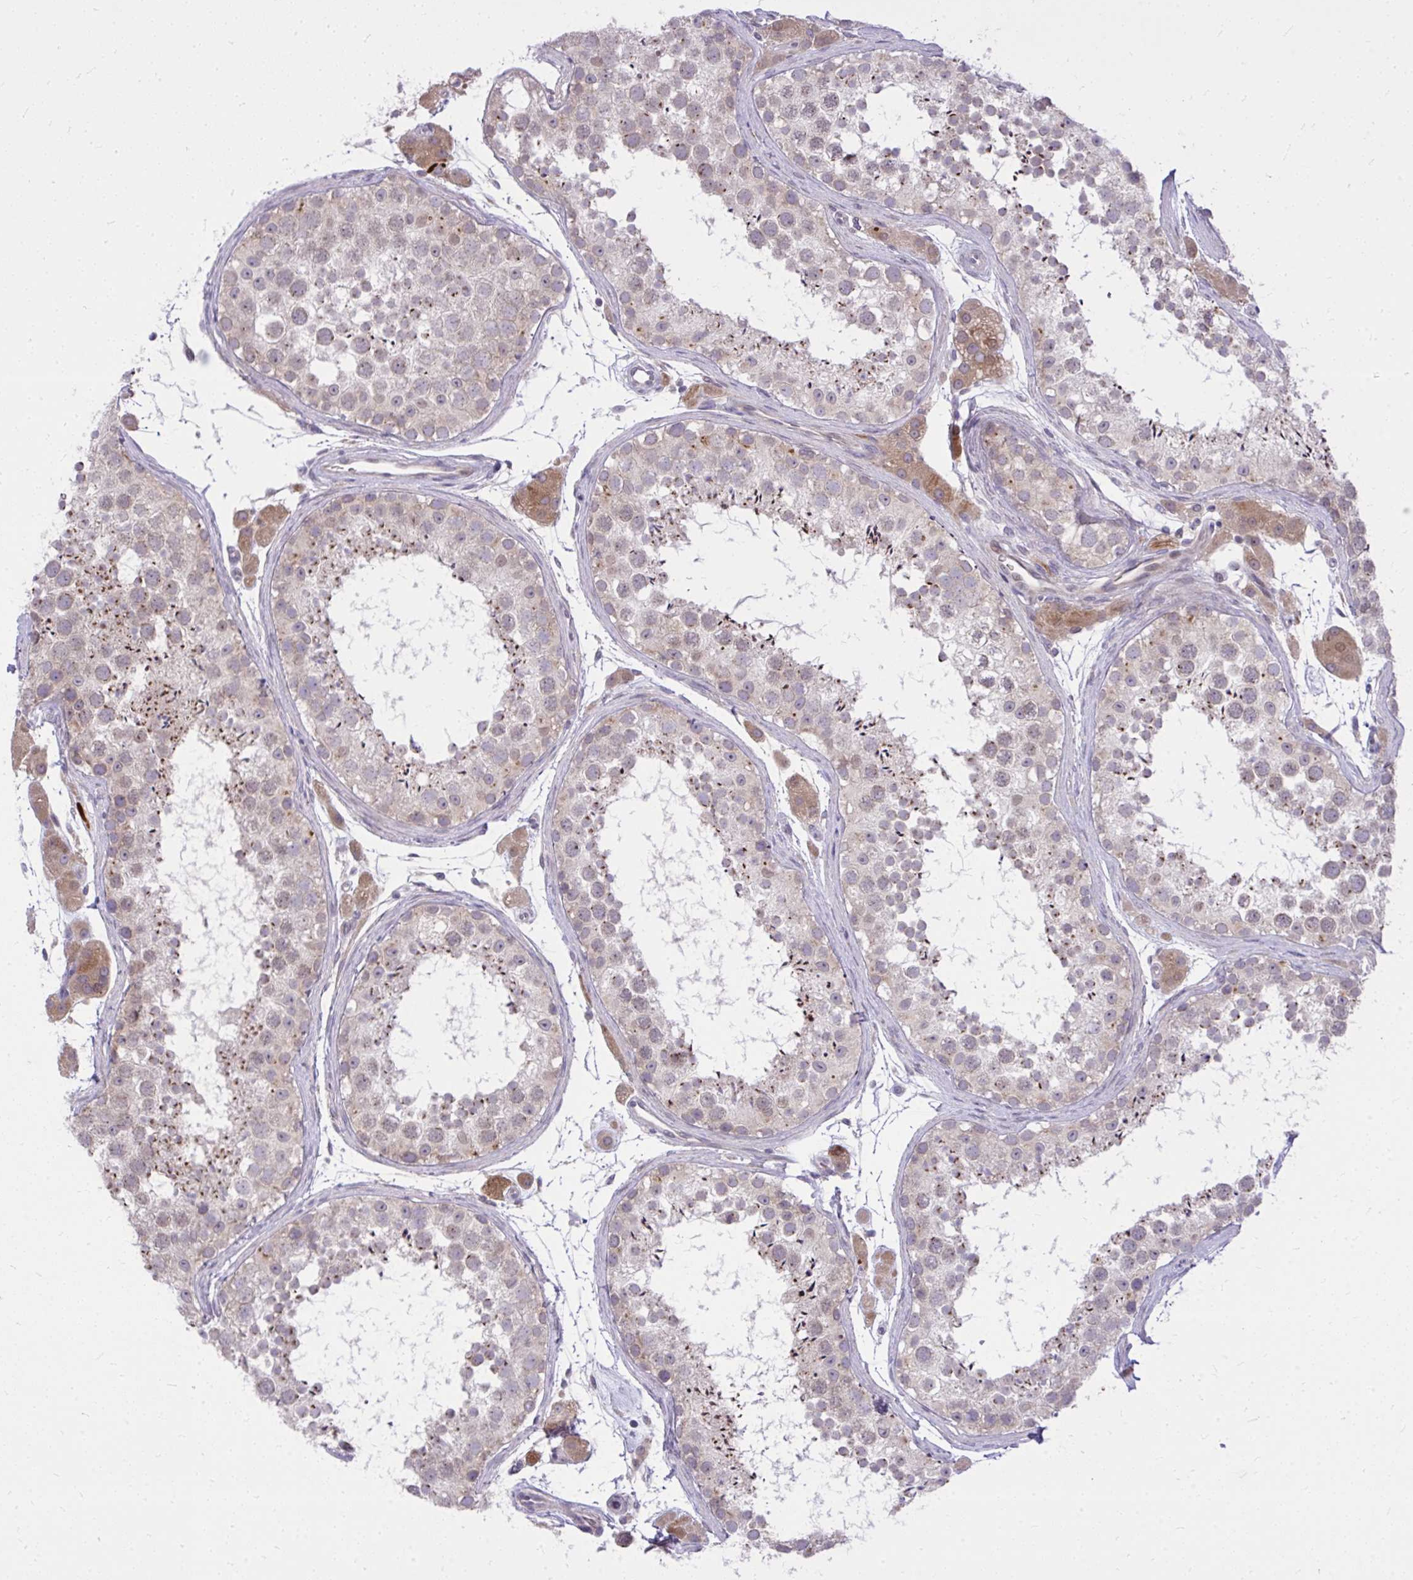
{"staining": {"intensity": "moderate", "quantity": "25%-75%", "location": "cytoplasmic/membranous"}, "tissue": "testis", "cell_type": "Cells in seminiferous ducts", "image_type": "normal", "snomed": [{"axis": "morphology", "description": "Normal tissue, NOS"}, {"axis": "topography", "description": "Testis"}], "caption": "Immunohistochemistry (IHC) of normal human testis demonstrates medium levels of moderate cytoplasmic/membranous expression in approximately 25%-75% of cells in seminiferous ducts. The staining was performed using DAB to visualize the protein expression in brown, while the nuclei were stained in blue with hematoxylin (Magnification: 20x).", "gene": "DPY19L1", "patient": {"sex": "male", "age": 41}}